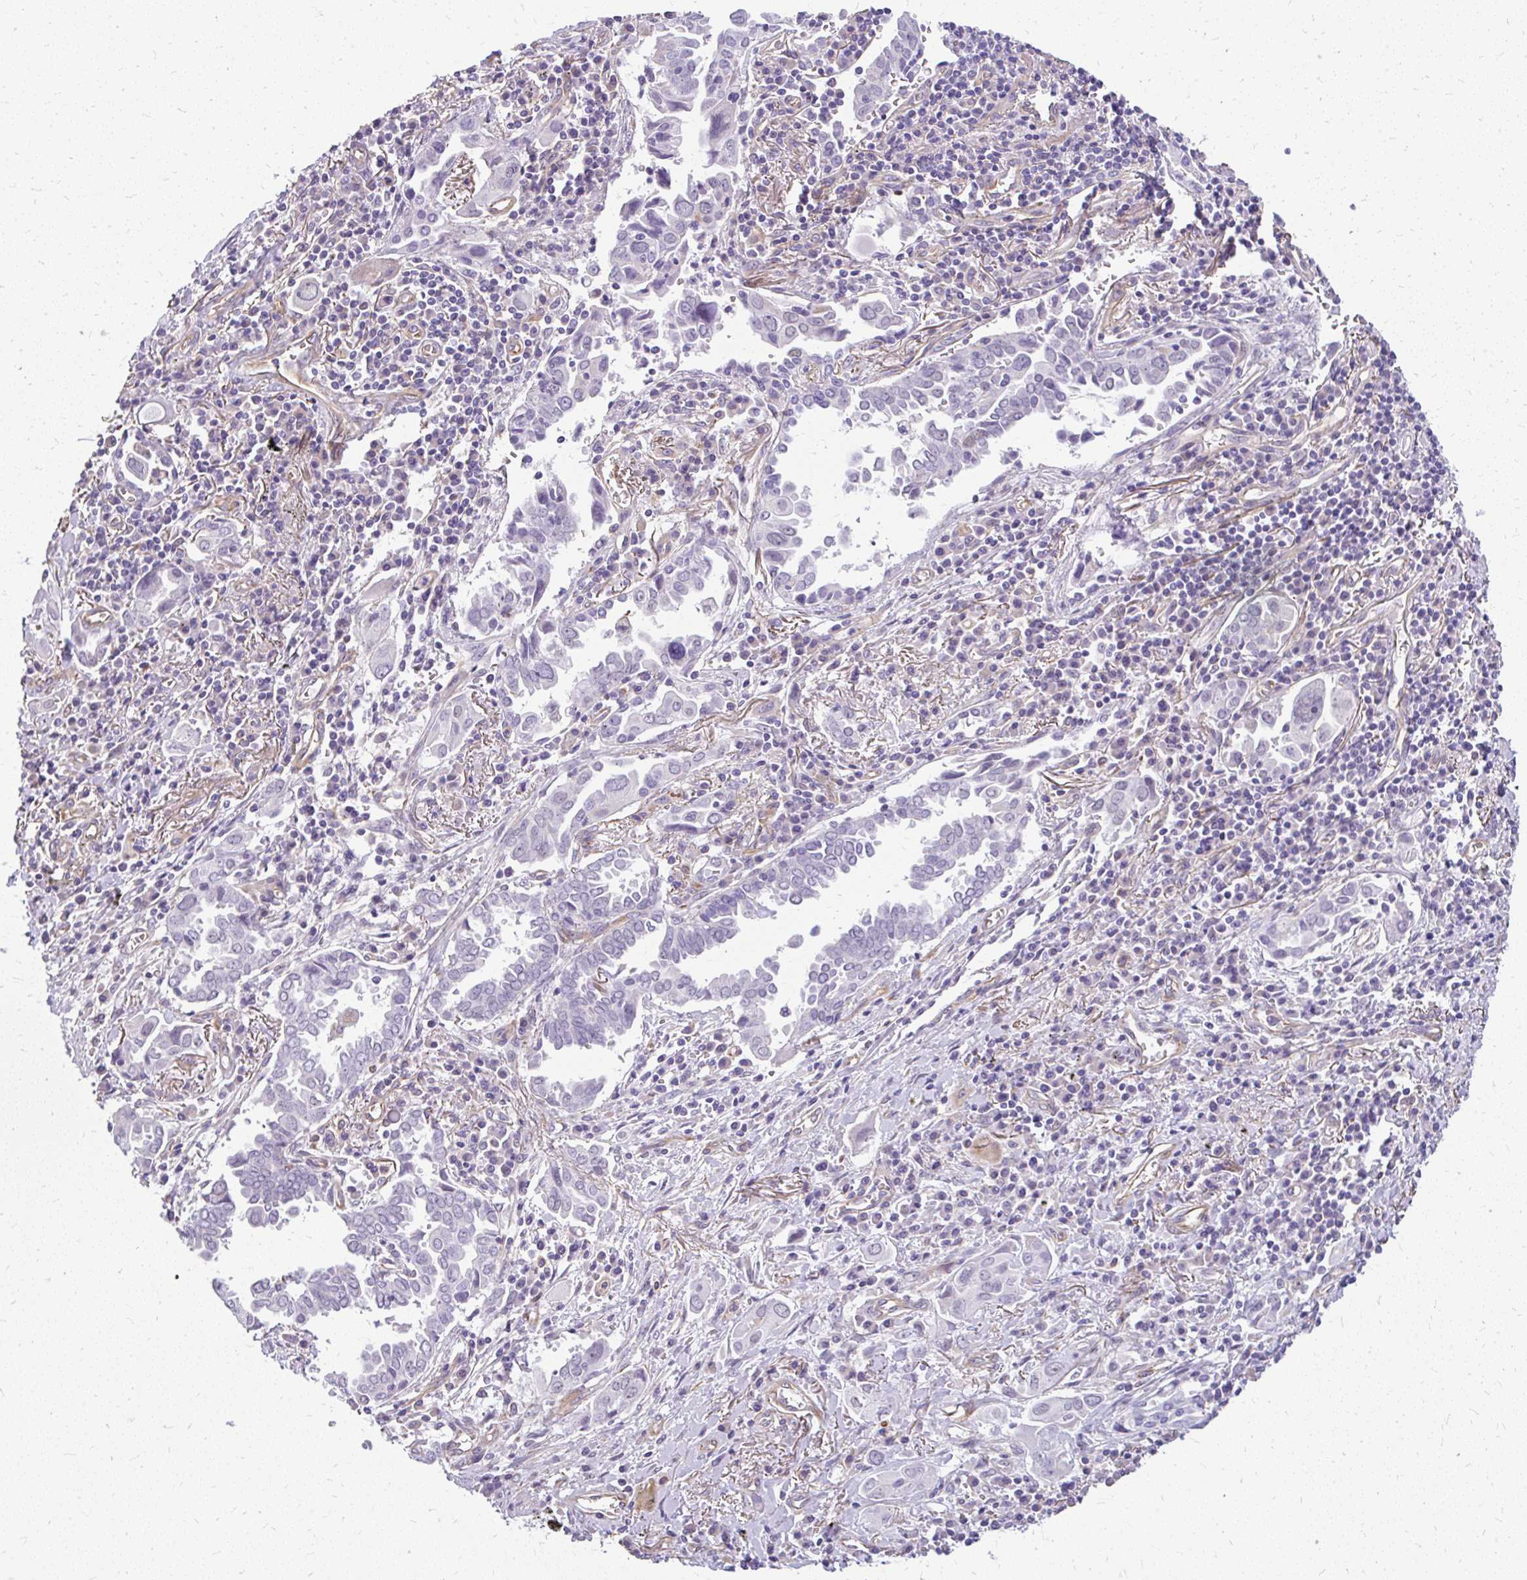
{"staining": {"intensity": "negative", "quantity": "none", "location": "none"}, "tissue": "lung cancer", "cell_type": "Tumor cells", "image_type": "cancer", "snomed": [{"axis": "morphology", "description": "Adenocarcinoma, NOS"}, {"axis": "topography", "description": "Lung"}], "caption": "The micrograph demonstrates no significant expression in tumor cells of lung cancer. (DAB IHC, high magnification).", "gene": "FAM83C", "patient": {"sex": "male", "age": 76}}